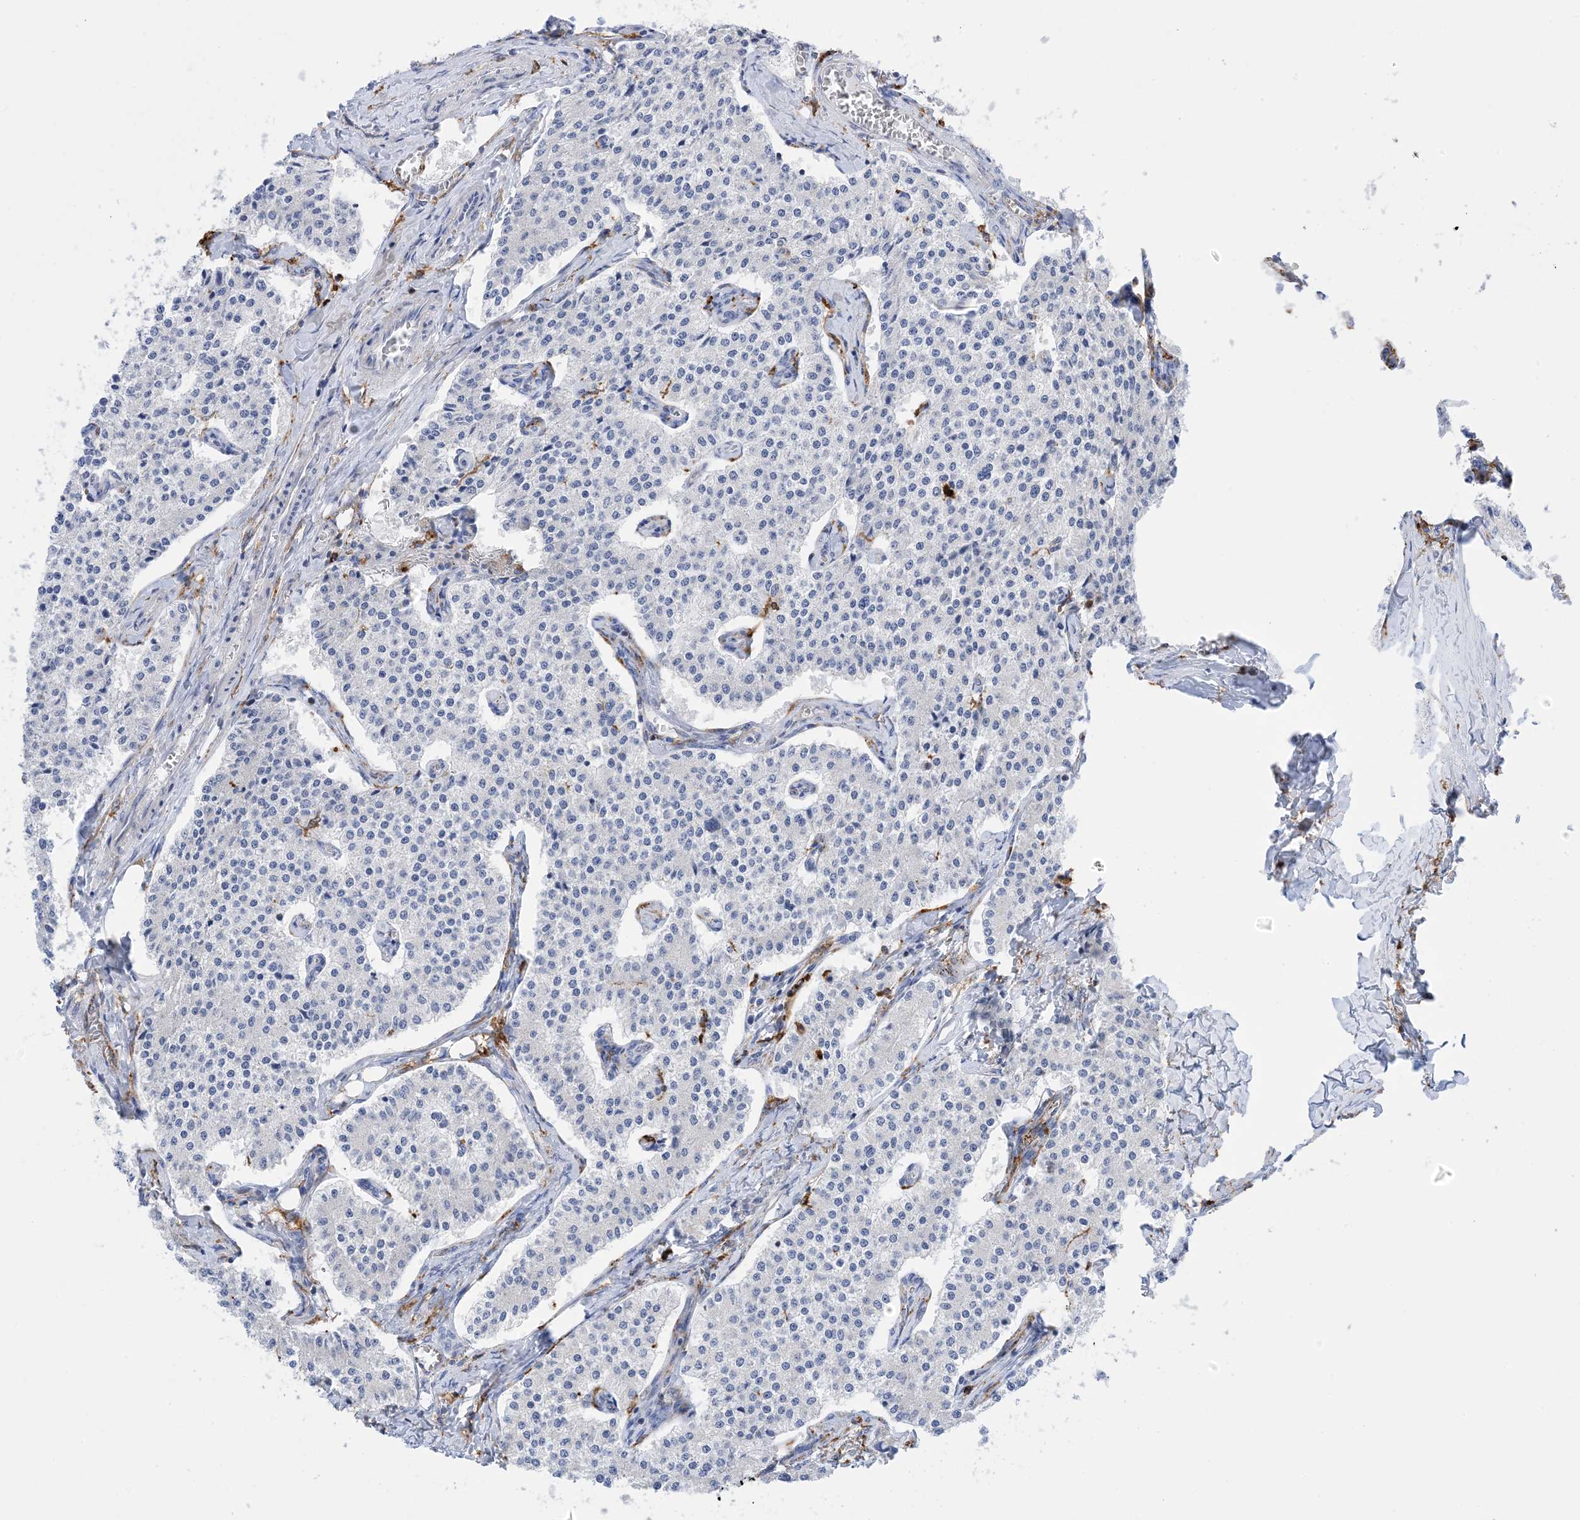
{"staining": {"intensity": "negative", "quantity": "none", "location": "none"}, "tissue": "carcinoid", "cell_type": "Tumor cells", "image_type": "cancer", "snomed": [{"axis": "morphology", "description": "Carcinoid, malignant, NOS"}, {"axis": "topography", "description": "Colon"}], "caption": "The micrograph exhibits no significant staining in tumor cells of carcinoid.", "gene": "DPH3", "patient": {"sex": "female", "age": 52}}